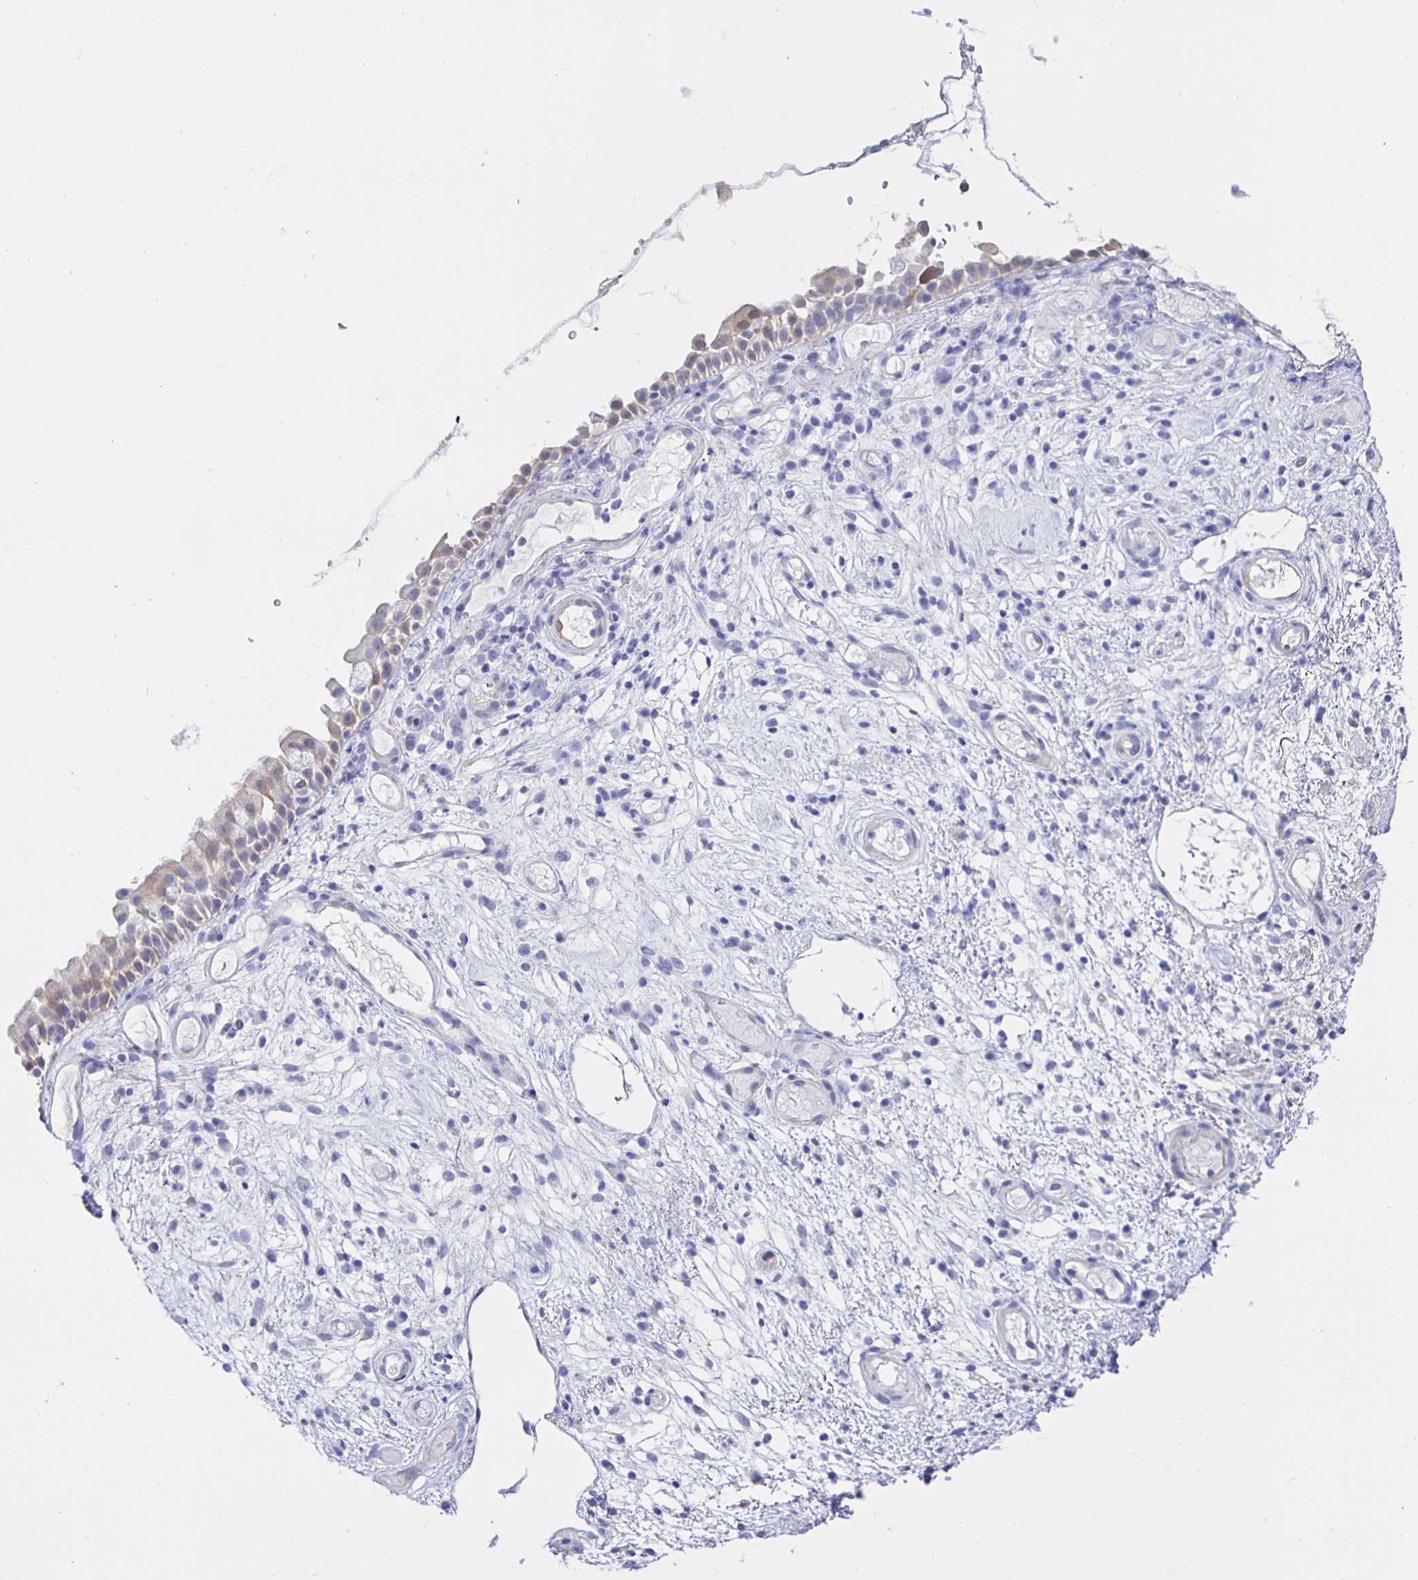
{"staining": {"intensity": "negative", "quantity": "none", "location": "none"}, "tissue": "nasopharynx", "cell_type": "Respiratory epithelial cells", "image_type": "normal", "snomed": [{"axis": "morphology", "description": "Normal tissue, NOS"}, {"axis": "morphology", "description": "Inflammation, NOS"}, {"axis": "topography", "description": "Nasopharynx"}], "caption": "Respiratory epithelial cells show no significant staining in benign nasopharynx.", "gene": "HSPA4L", "patient": {"sex": "male", "age": 54}}